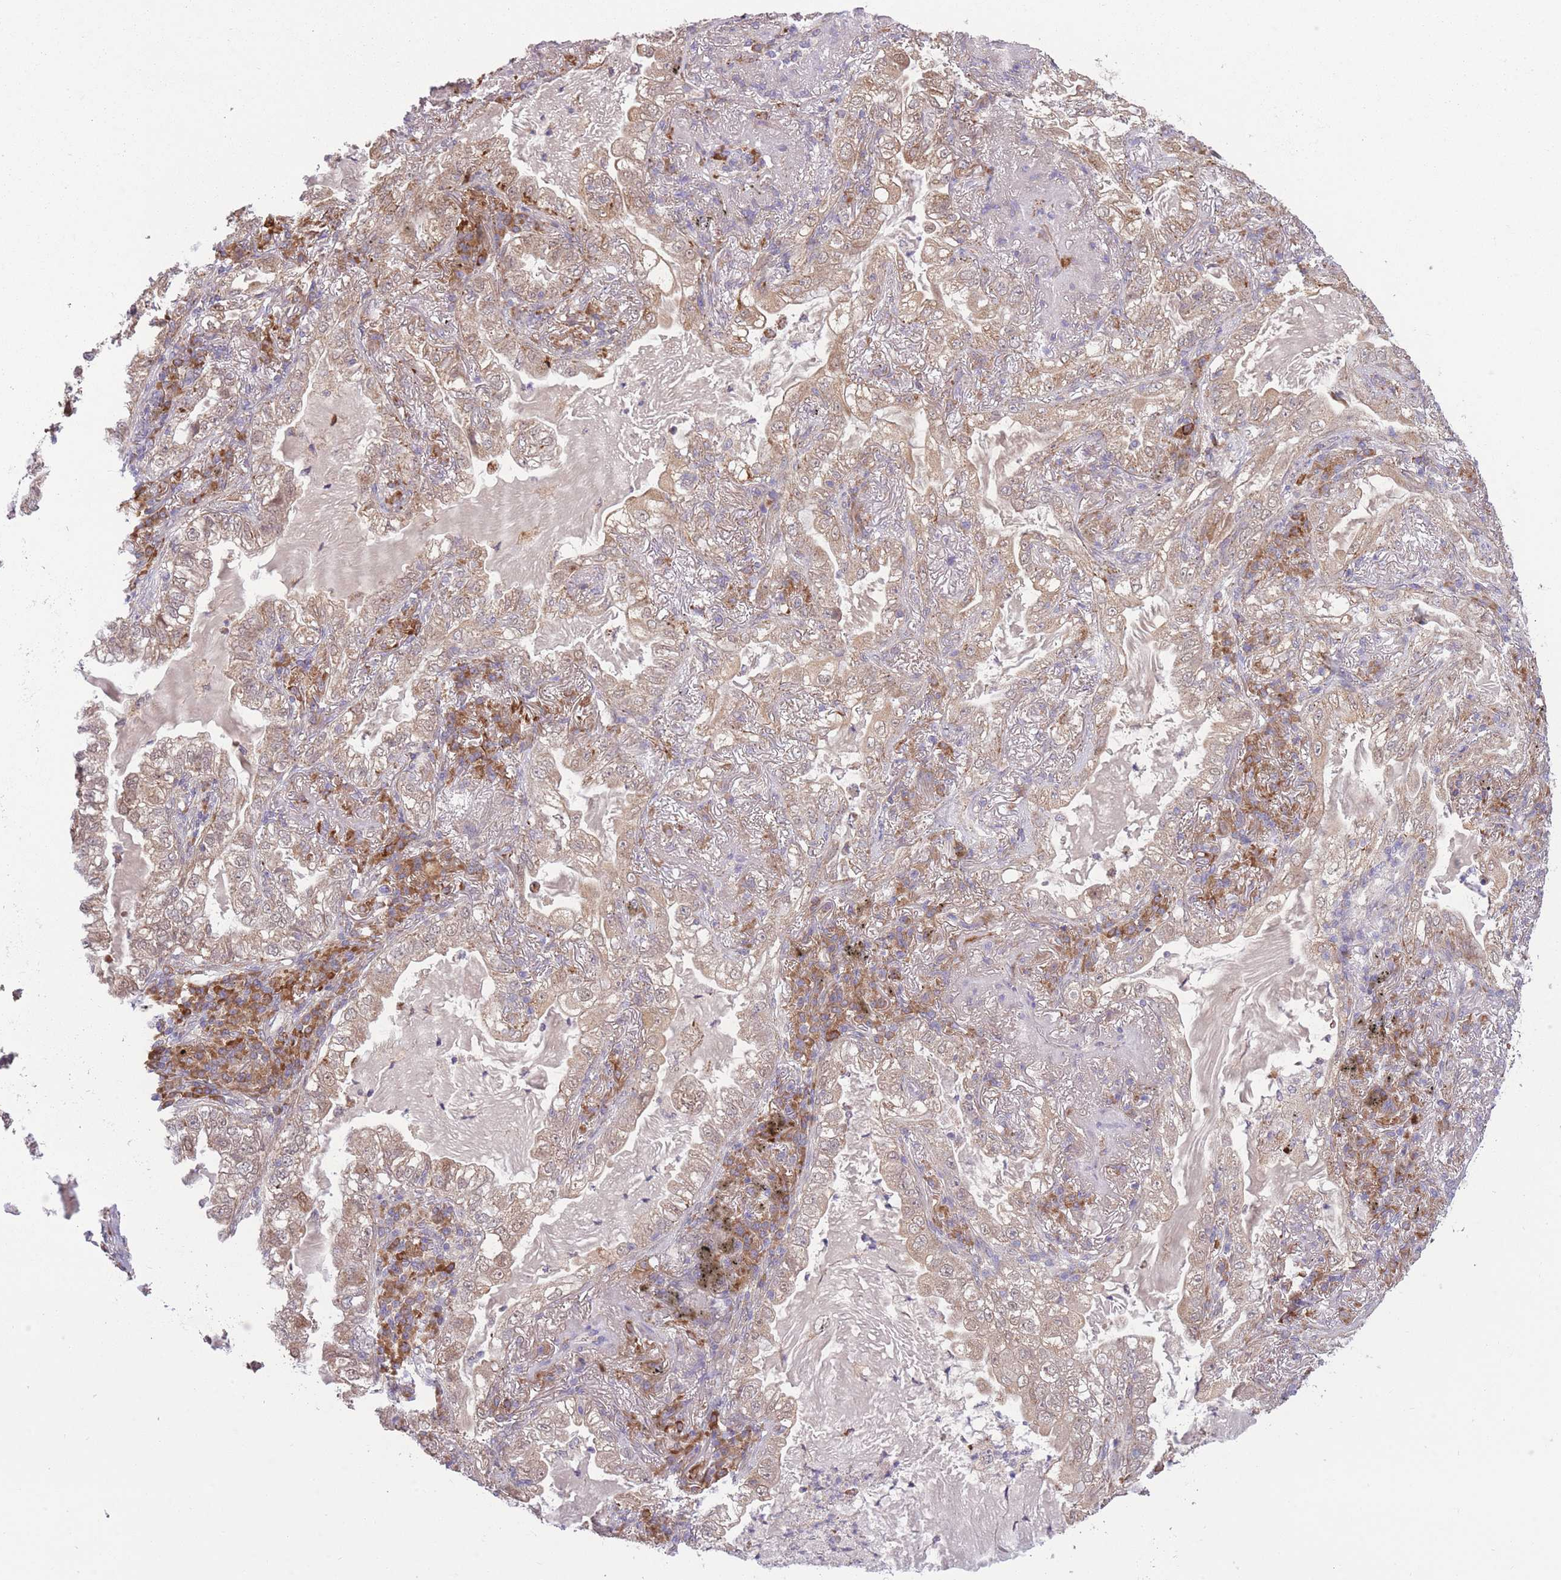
{"staining": {"intensity": "moderate", "quantity": "25%-75%", "location": "cytoplasmic/membranous"}, "tissue": "lung cancer", "cell_type": "Tumor cells", "image_type": "cancer", "snomed": [{"axis": "morphology", "description": "Adenocarcinoma, NOS"}, {"axis": "topography", "description": "Lung"}], "caption": "The histopathology image shows staining of lung cancer, revealing moderate cytoplasmic/membranous protein positivity (brown color) within tumor cells.", "gene": "POLR3F", "patient": {"sex": "female", "age": 73}}